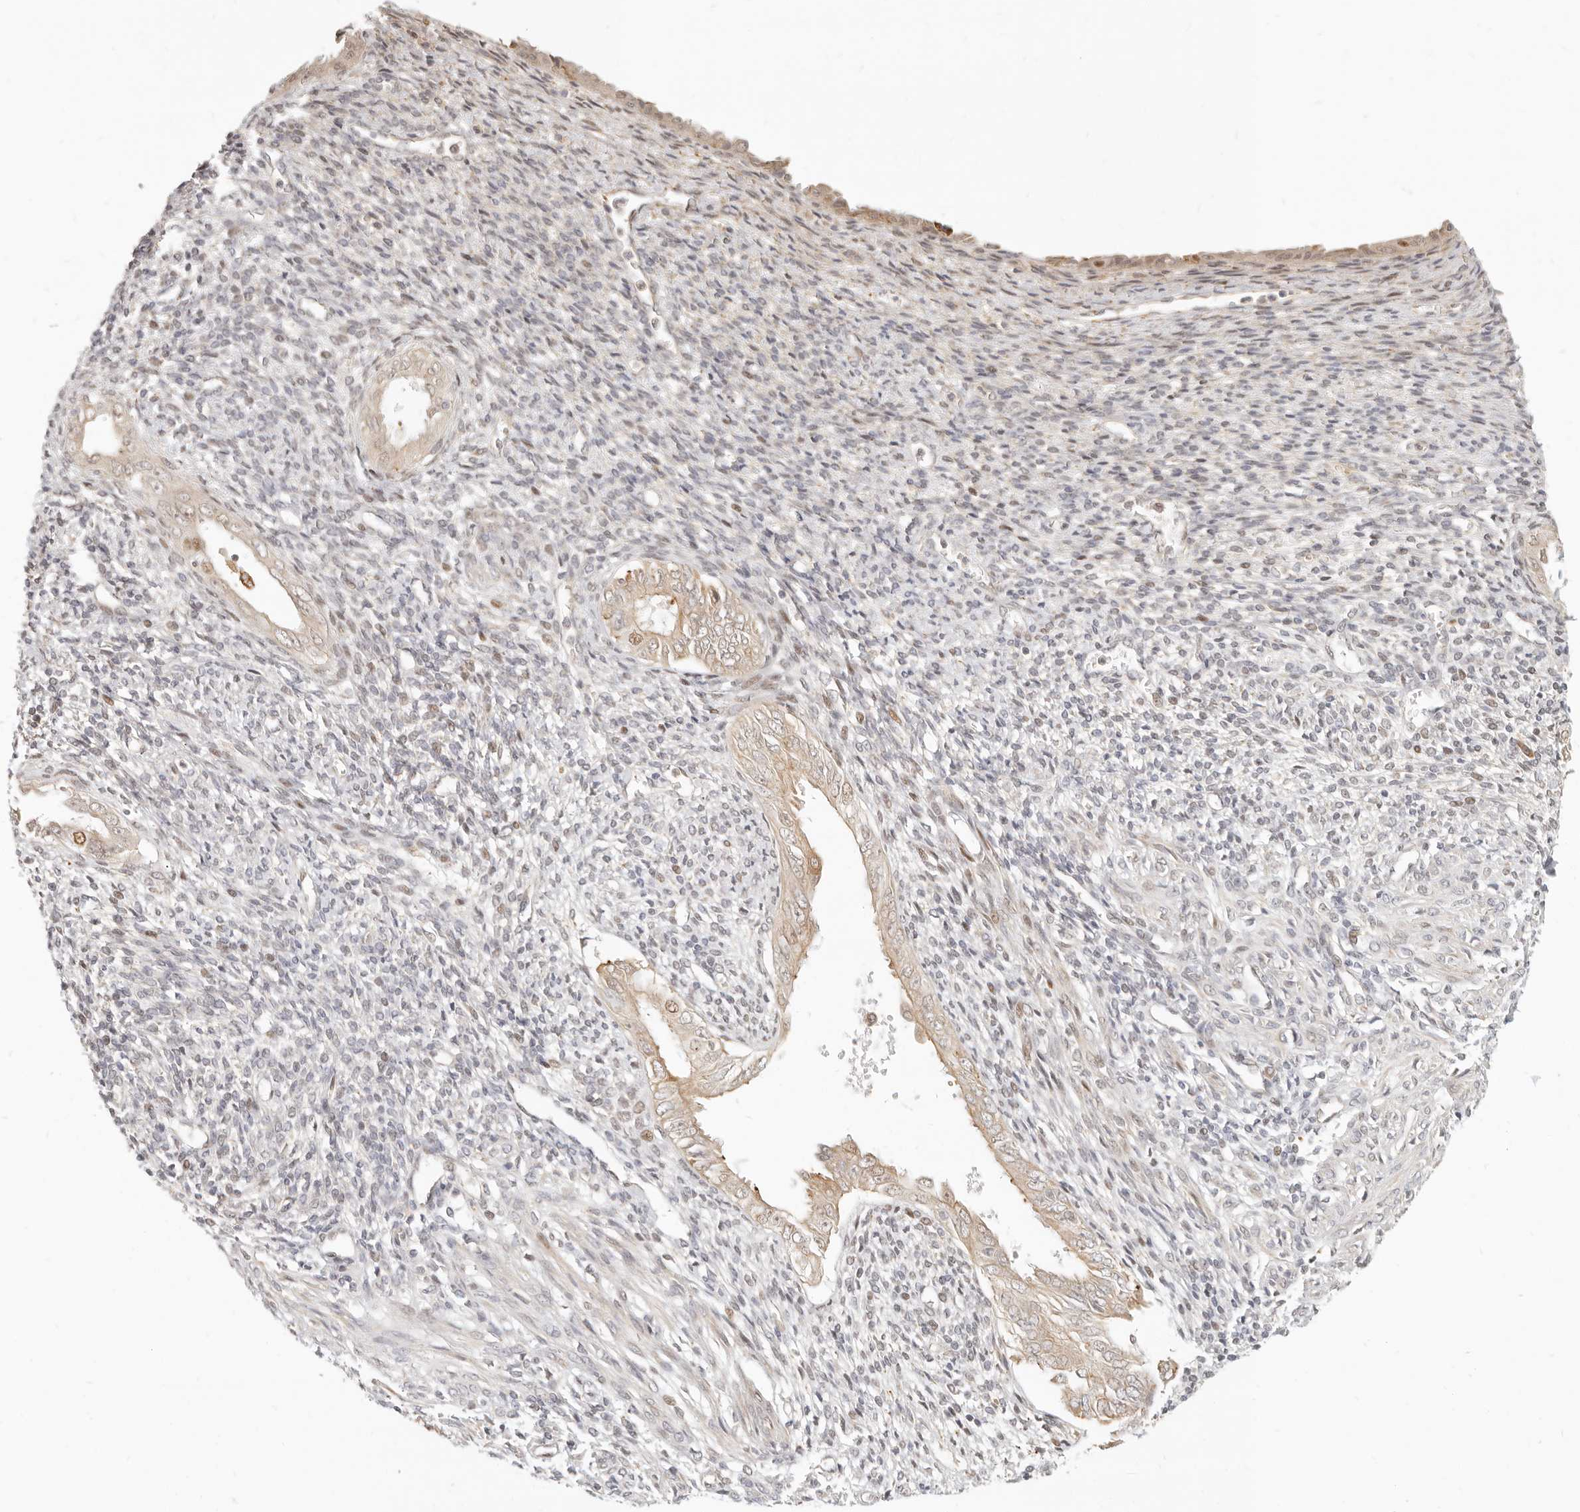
{"staining": {"intensity": "weak", "quantity": "<25%", "location": "cytoplasmic/membranous"}, "tissue": "endometrium", "cell_type": "Cells in endometrial stroma", "image_type": "normal", "snomed": [{"axis": "morphology", "description": "Normal tissue, NOS"}, {"axis": "topography", "description": "Endometrium"}], "caption": "High power microscopy photomicrograph of an immunohistochemistry image of benign endometrium, revealing no significant staining in cells in endometrial stroma. Nuclei are stained in blue.", "gene": "TUFT1", "patient": {"sex": "female", "age": 66}}